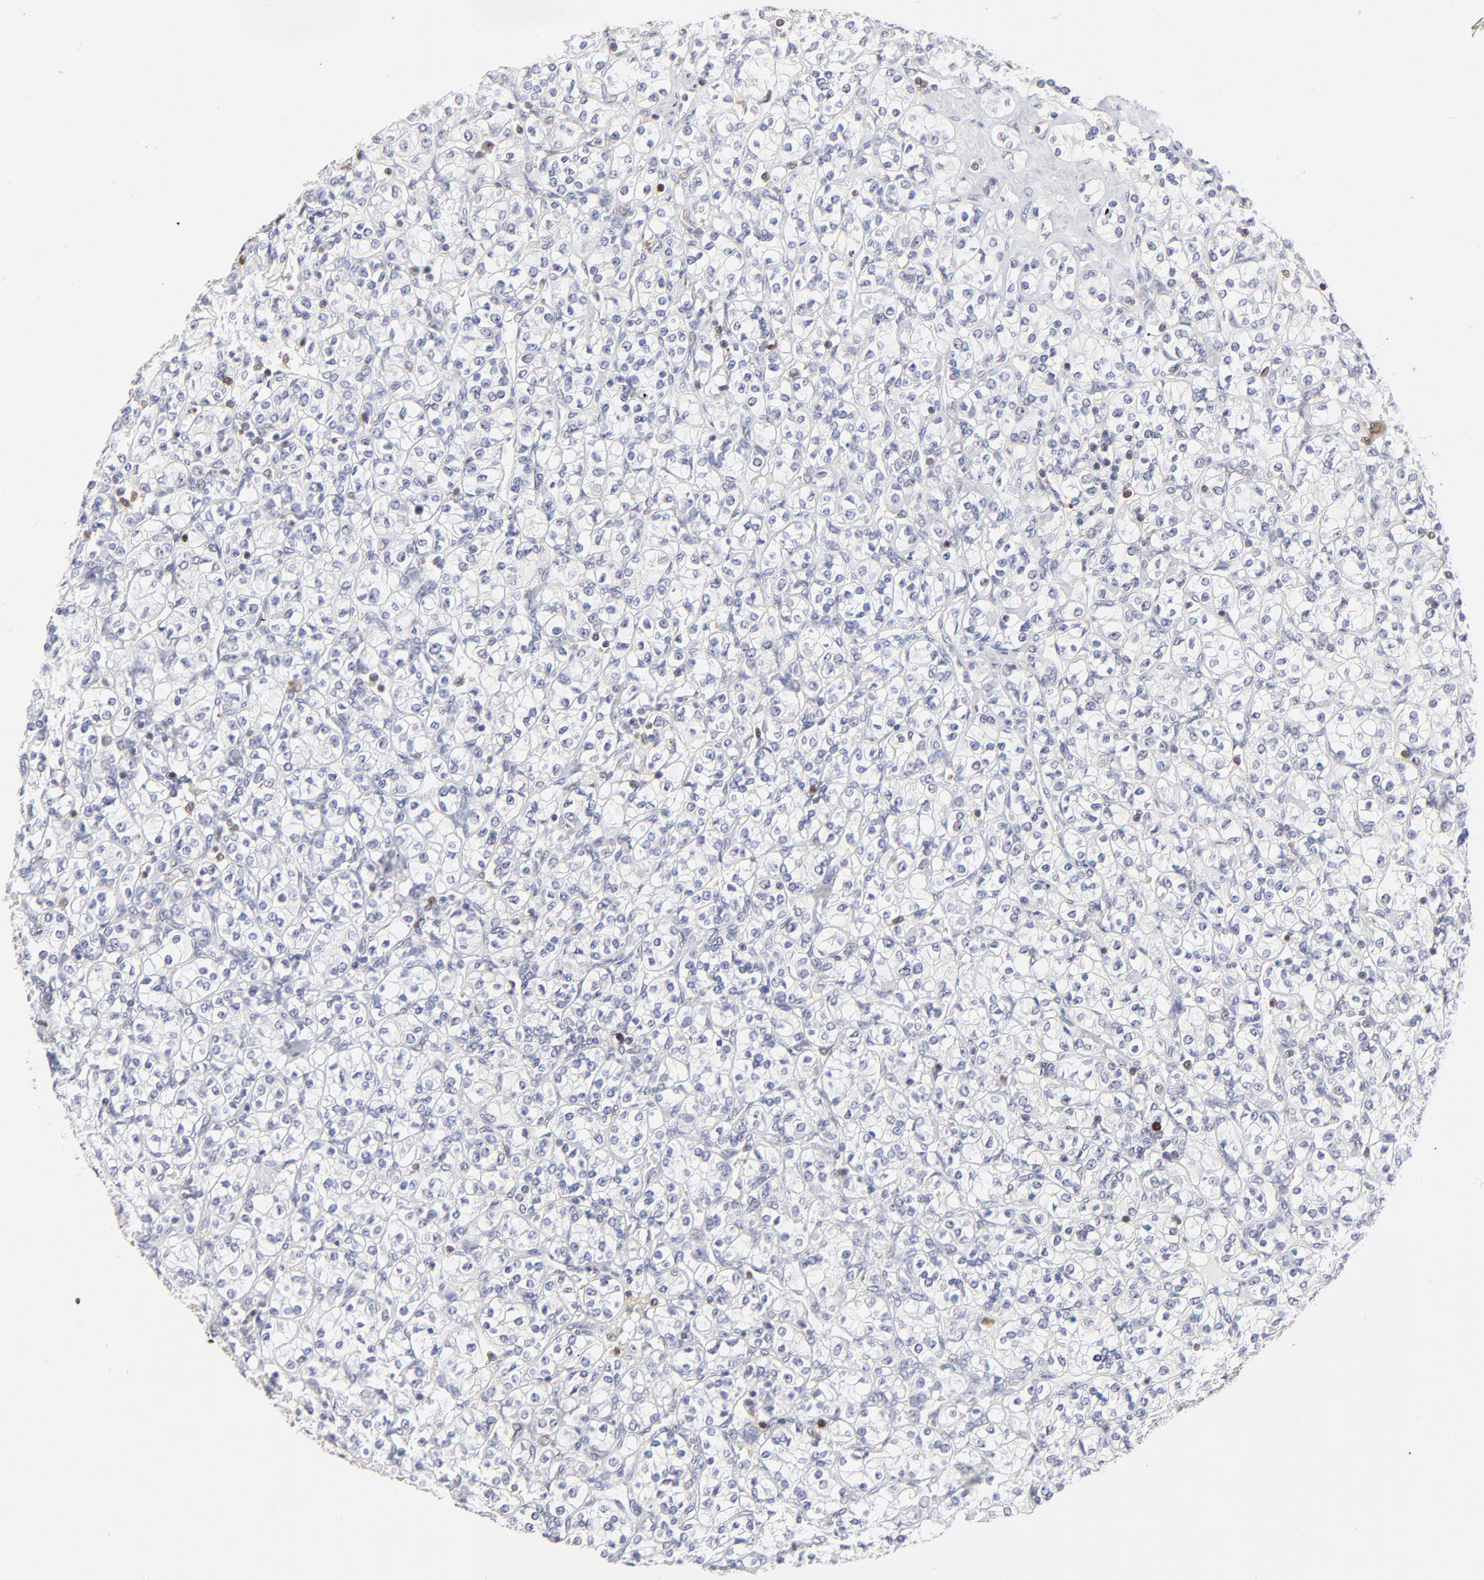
{"staining": {"intensity": "negative", "quantity": "none", "location": "none"}, "tissue": "renal cancer", "cell_type": "Tumor cells", "image_type": "cancer", "snomed": [{"axis": "morphology", "description": "Adenocarcinoma, NOS"}, {"axis": "topography", "description": "Kidney"}], "caption": "This histopathology image is of renal cancer (adenocarcinoma) stained with IHC to label a protein in brown with the nuclei are counter-stained blue. There is no staining in tumor cells. The staining is performed using DAB brown chromogen with nuclei counter-stained in using hematoxylin.", "gene": "CASP3", "patient": {"sex": "male", "age": 77}}